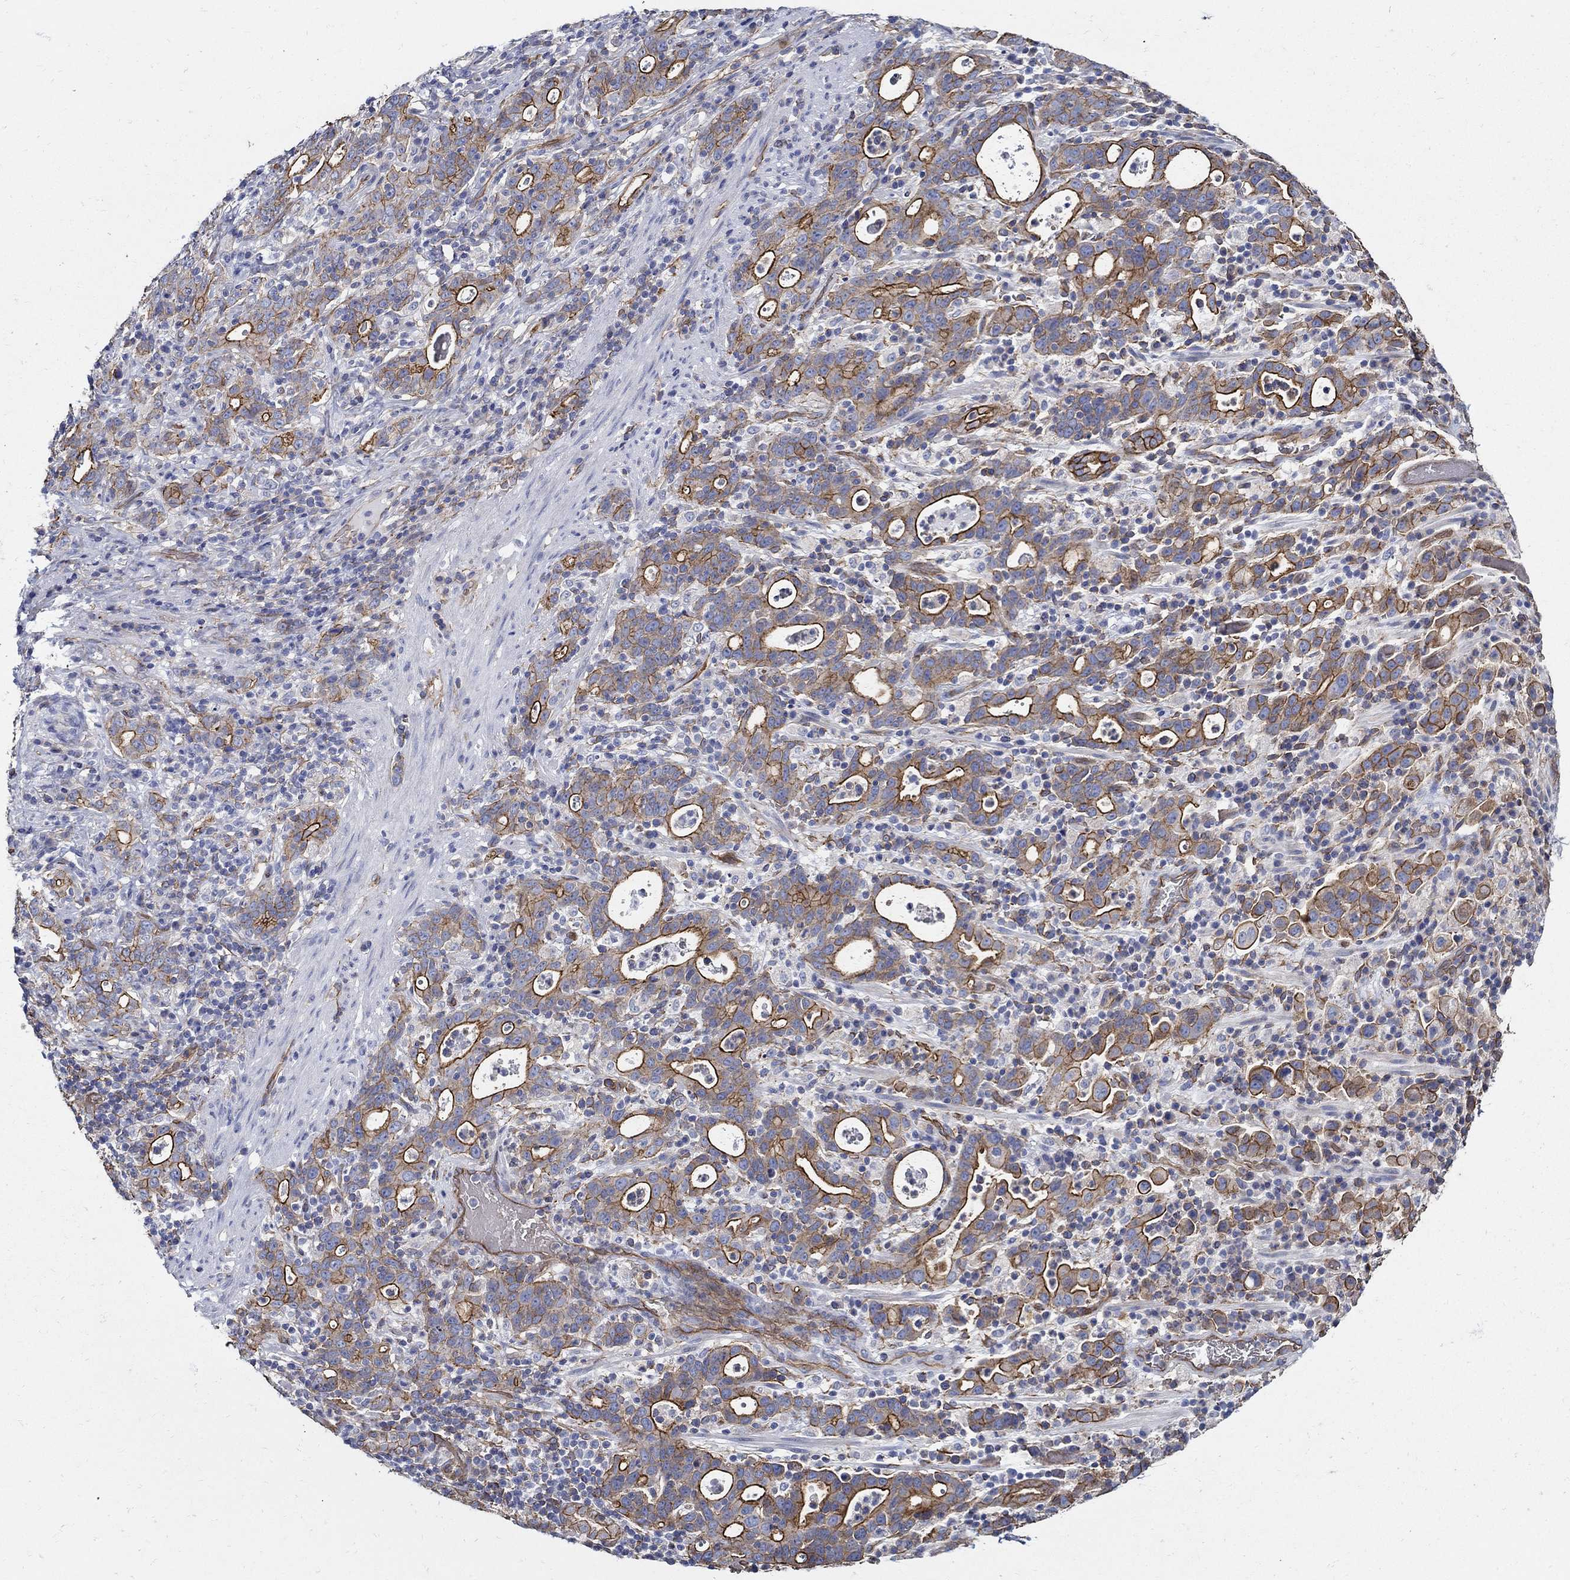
{"staining": {"intensity": "strong", "quantity": "25%-75%", "location": "cytoplasmic/membranous"}, "tissue": "stomach cancer", "cell_type": "Tumor cells", "image_type": "cancer", "snomed": [{"axis": "morphology", "description": "Adenocarcinoma, NOS"}, {"axis": "topography", "description": "Stomach"}], "caption": "Protein analysis of stomach adenocarcinoma tissue demonstrates strong cytoplasmic/membranous expression in about 25%-75% of tumor cells.", "gene": "APBB3", "patient": {"sex": "male", "age": 79}}